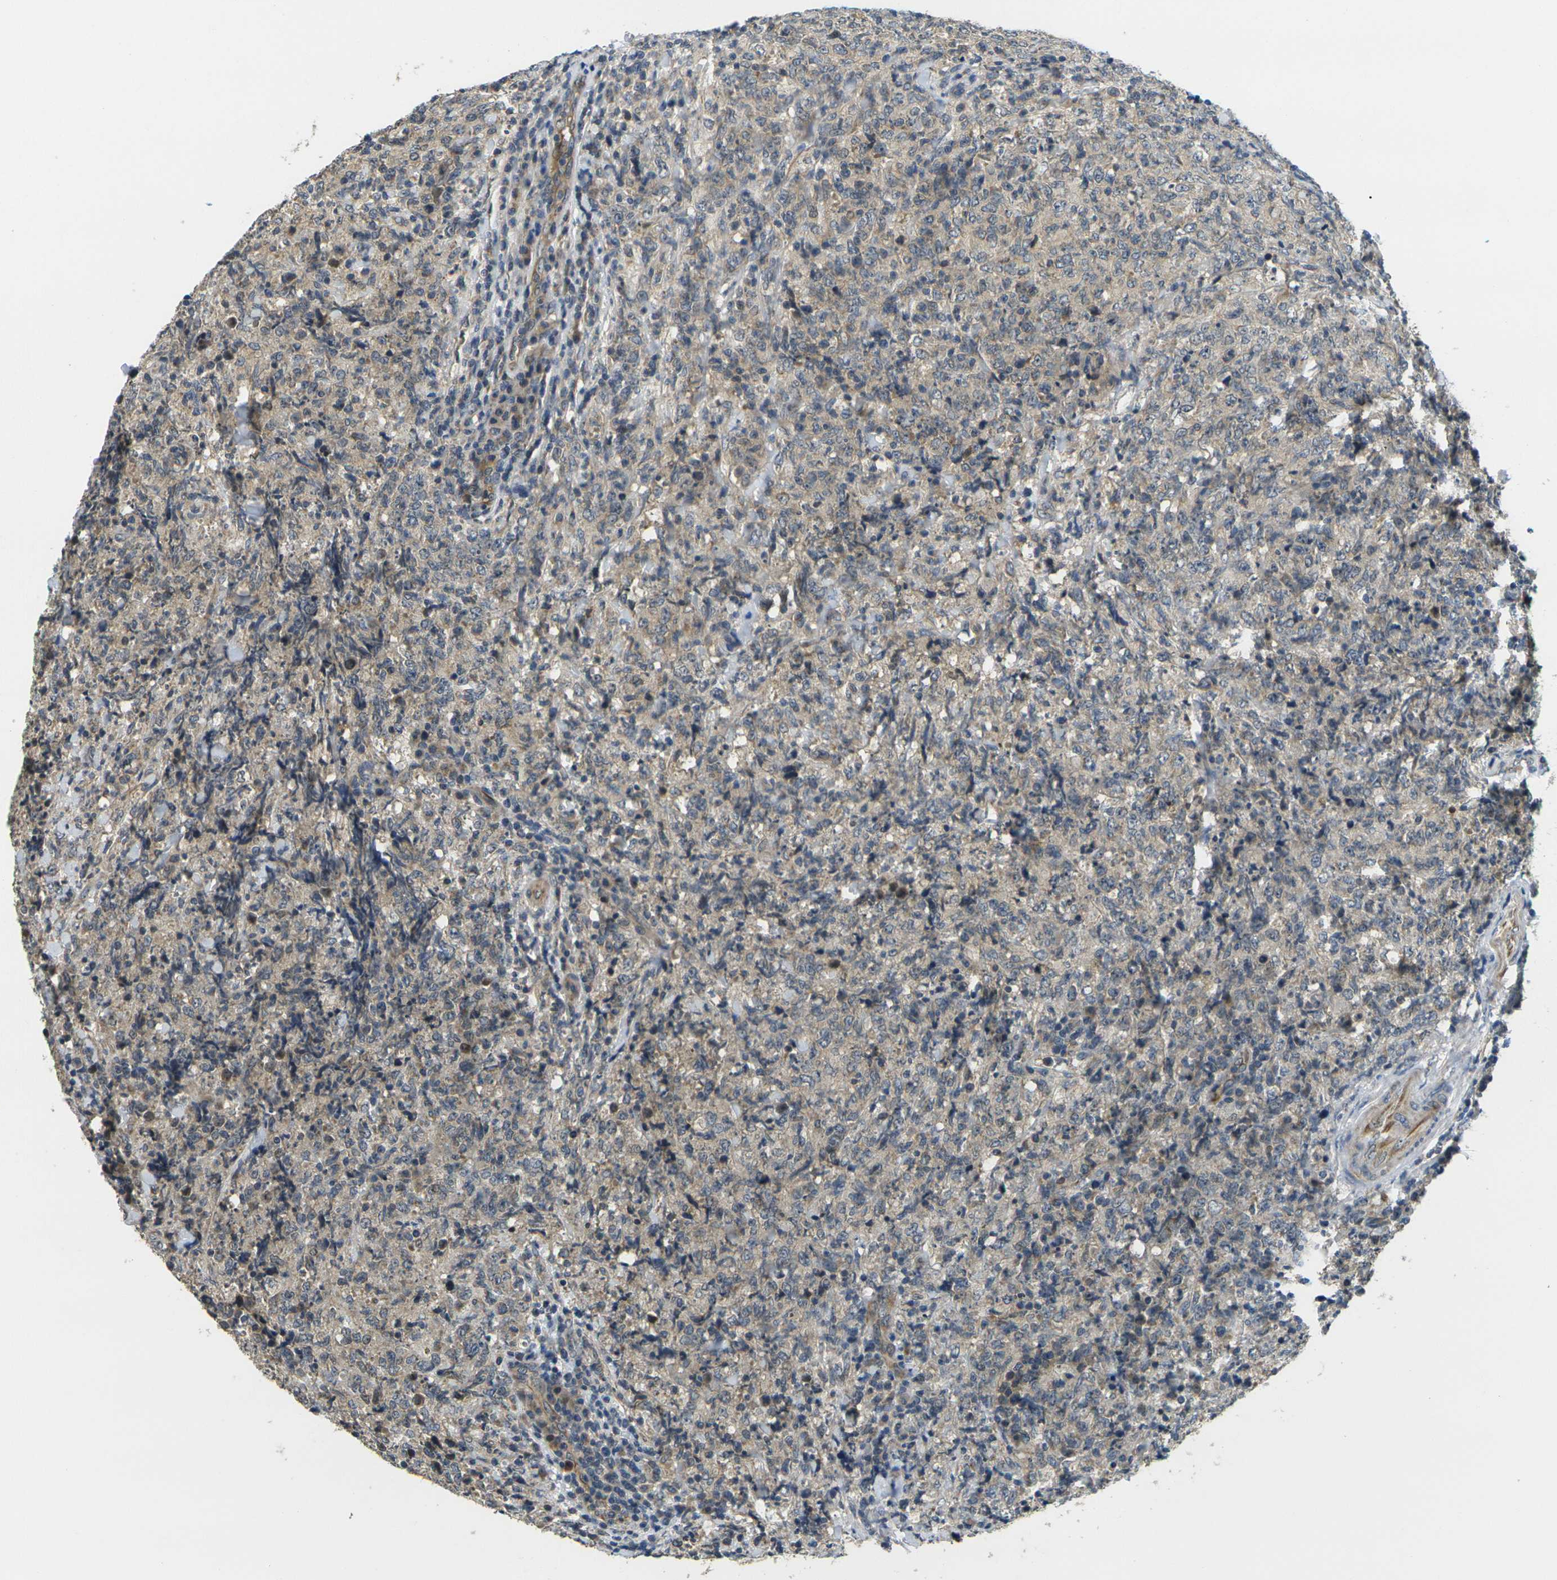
{"staining": {"intensity": "moderate", "quantity": "<25%", "location": "cytoplasmic/membranous"}, "tissue": "lymphoma", "cell_type": "Tumor cells", "image_type": "cancer", "snomed": [{"axis": "morphology", "description": "Malignant lymphoma, non-Hodgkin's type, High grade"}, {"axis": "topography", "description": "Tonsil"}], "caption": "Immunohistochemical staining of malignant lymphoma, non-Hodgkin's type (high-grade) displays low levels of moderate cytoplasmic/membranous protein staining in about <25% of tumor cells.", "gene": "MINAR2", "patient": {"sex": "female", "age": 36}}